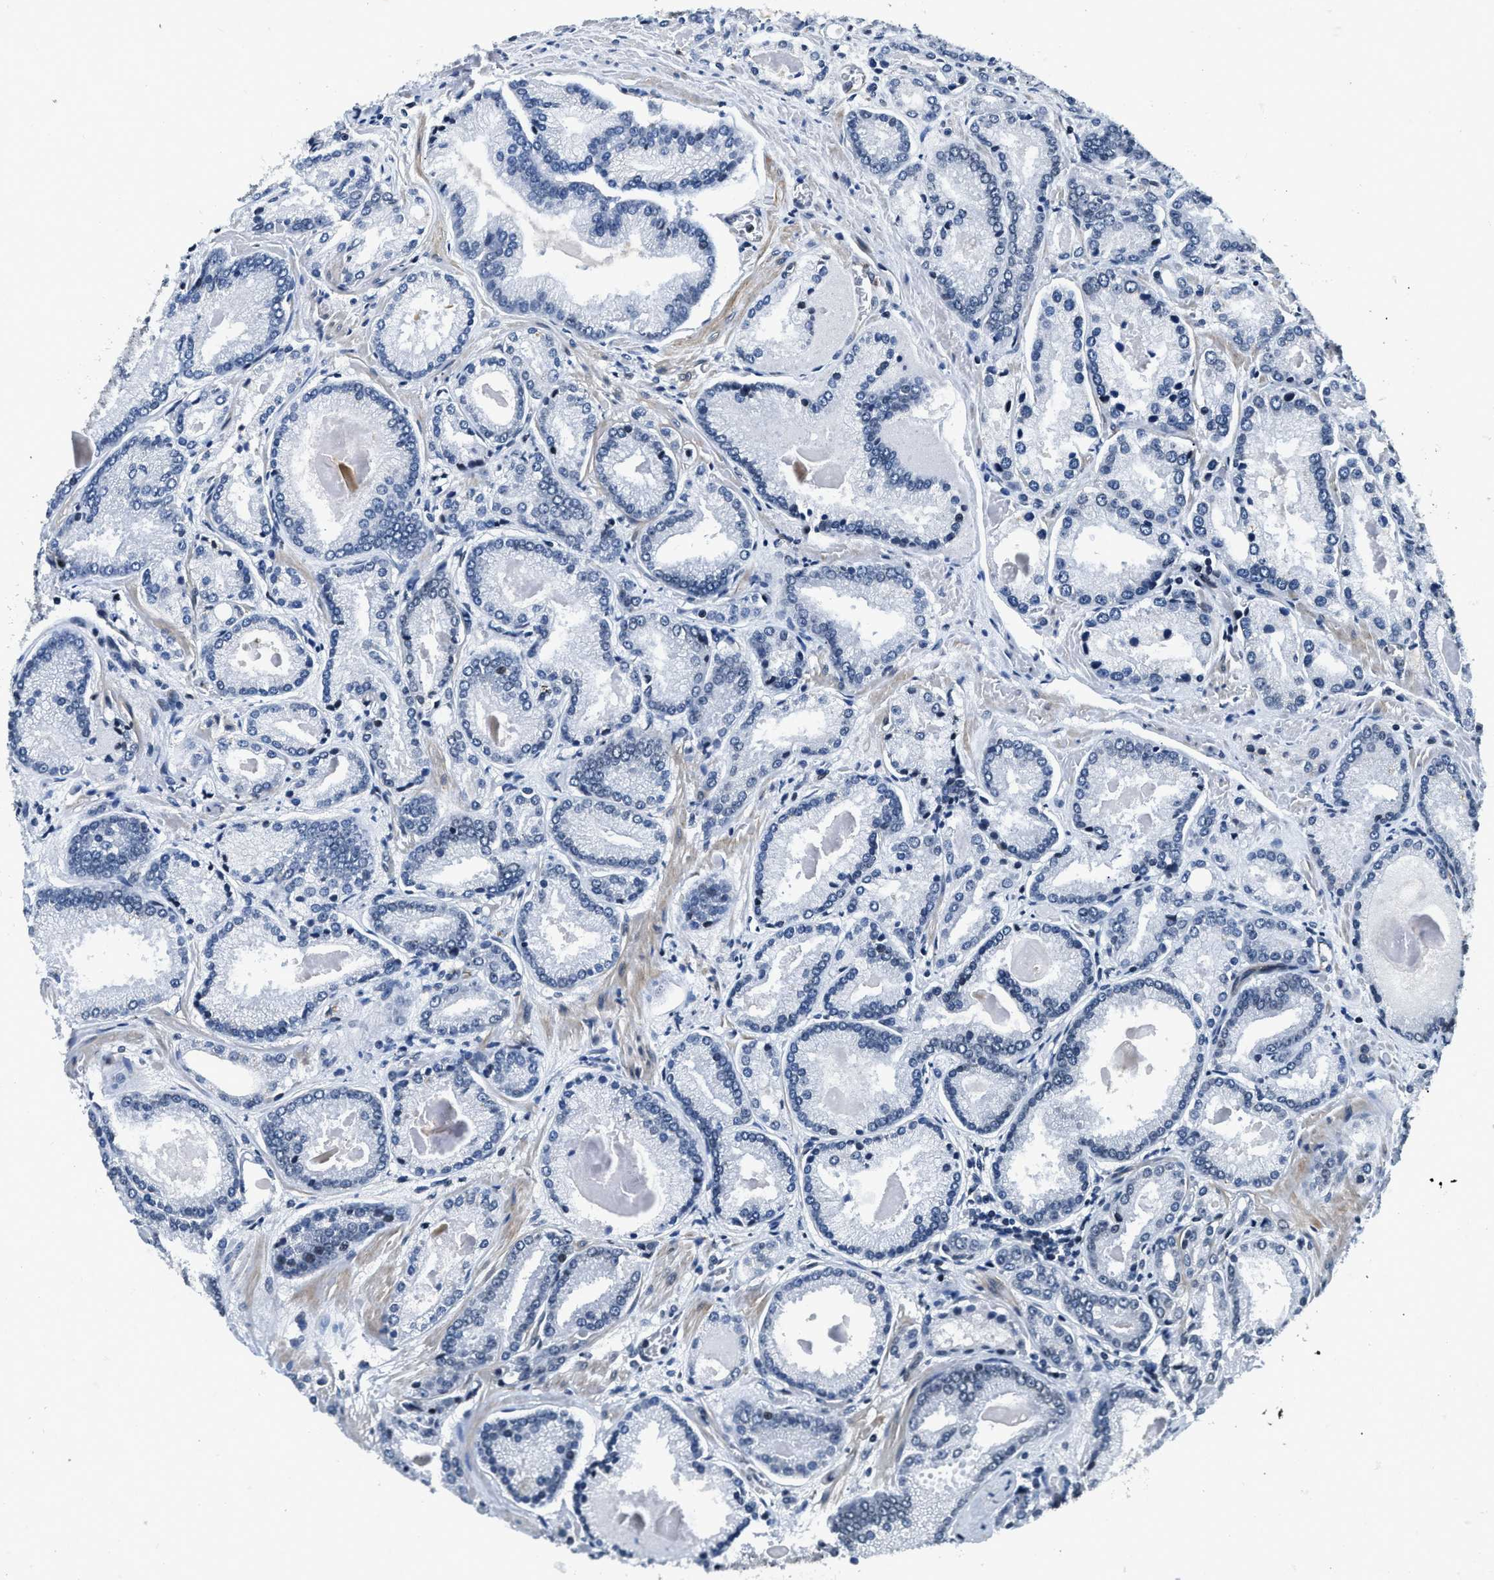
{"staining": {"intensity": "weak", "quantity": "25%-75%", "location": "nuclear"}, "tissue": "prostate cancer", "cell_type": "Tumor cells", "image_type": "cancer", "snomed": [{"axis": "morphology", "description": "Adenocarcinoma, Low grade"}, {"axis": "topography", "description": "Prostate"}], "caption": "There is low levels of weak nuclear positivity in tumor cells of prostate cancer (adenocarcinoma (low-grade)), as demonstrated by immunohistochemical staining (brown color).", "gene": "ZC3HC1", "patient": {"sex": "male", "age": 59}}